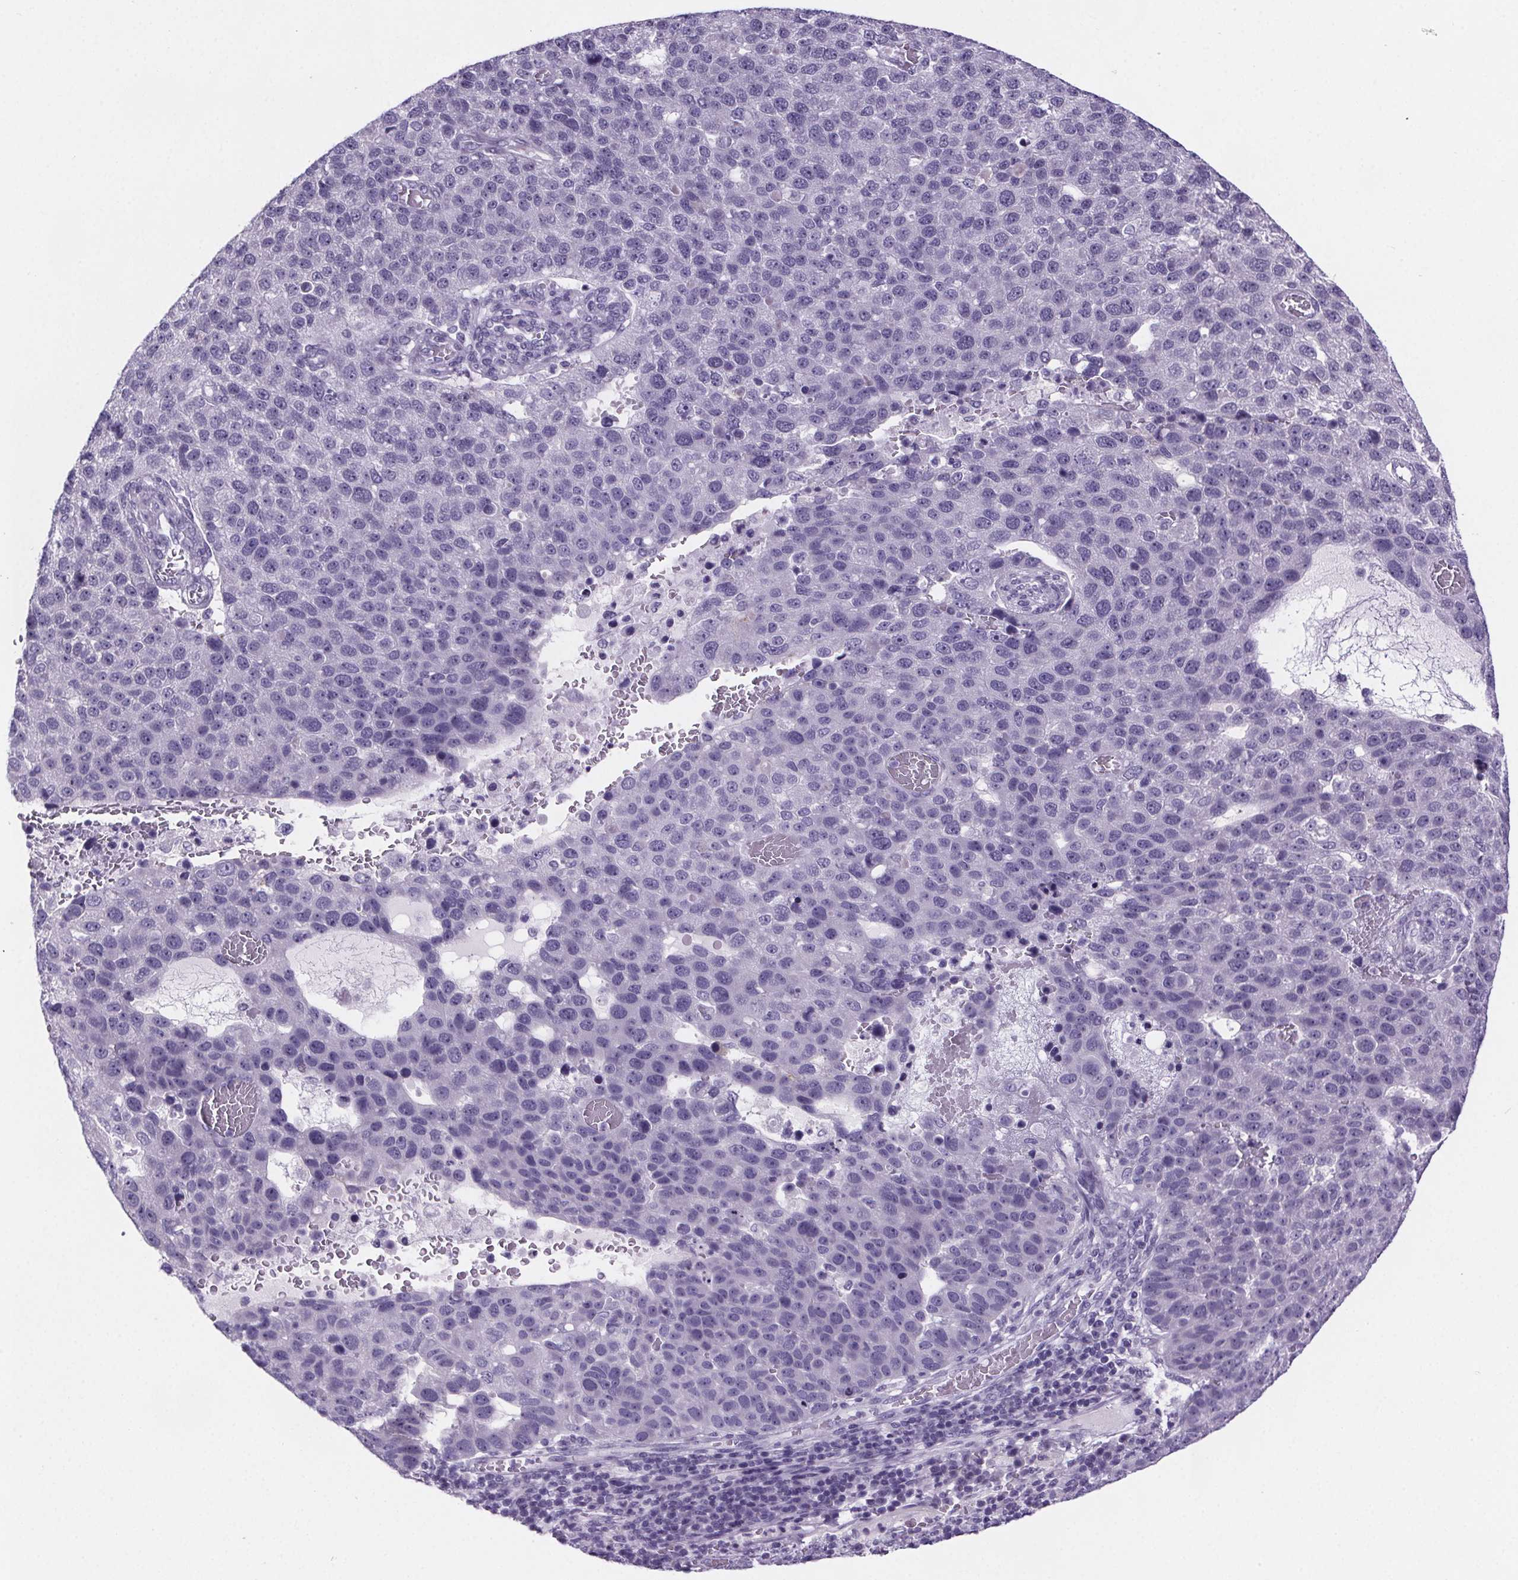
{"staining": {"intensity": "negative", "quantity": "none", "location": "none"}, "tissue": "pancreatic cancer", "cell_type": "Tumor cells", "image_type": "cancer", "snomed": [{"axis": "morphology", "description": "Adenocarcinoma, NOS"}, {"axis": "topography", "description": "Pancreas"}], "caption": "High magnification brightfield microscopy of adenocarcinoma (pancreatic) stained with DAB (3,3'-diaminobenzidine) (brown) and counterstained with hematoxylin (blue): tumor cells show no significant staining.", "gene": "CUBN", "patient": {"sex": "female", "age": 61}}